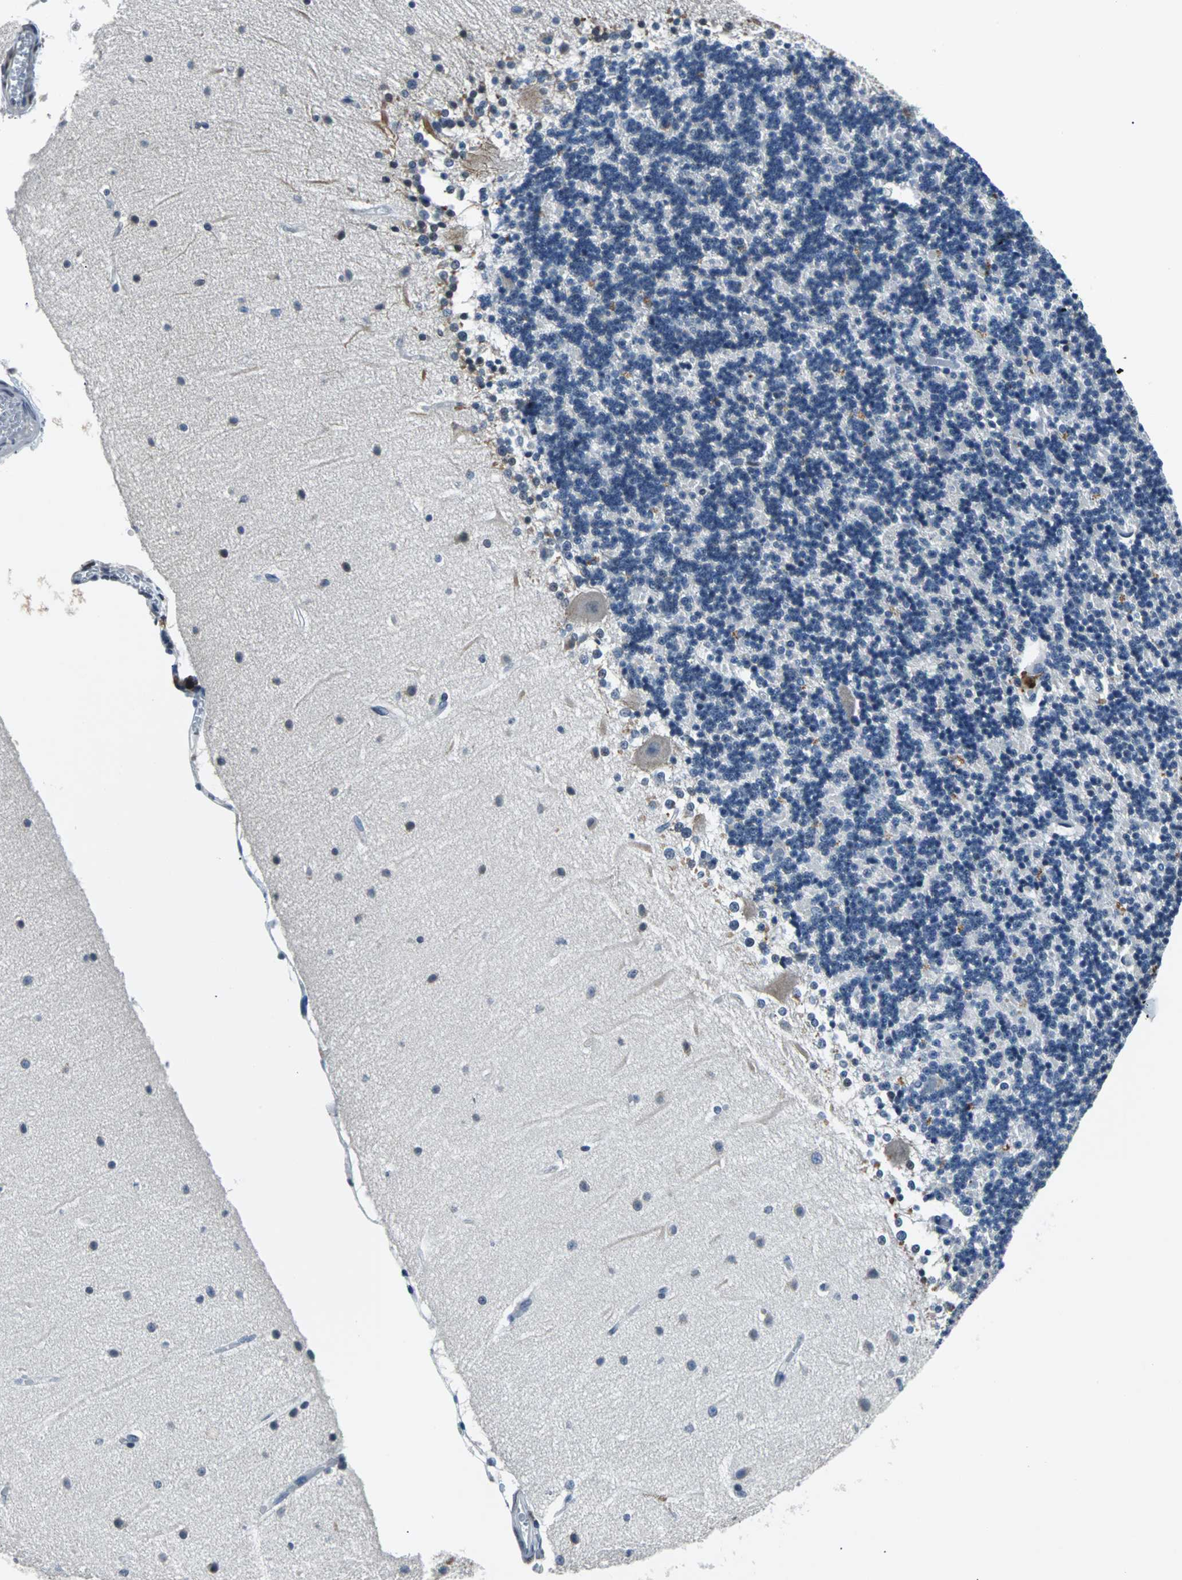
{"staining": {"intensity": "negative", "quantity": "none", "location": "none"}, "tissue": "cerebellum", "cell_type": "Cells in granular layer", "image_type": "normal", "snomed": [{"axis": "morphology", "description": "Normal tissue, NOS"}, {"axis": "topography", "description": "Cerebellum"}], "caption": "This image is of benign cerebellum stained with immunohistochemistry to label a protein in brown with the nuclei are counter-stained blue. There is no positivity in cells in granular layer. The staining was performed using DAB to visualize the protein expression in brown, while the nuclei were stained in blue with hematoxylin (Magnification: 20x).", "gene": "USP28", "patient": {"sex": "female", "age": 54}}